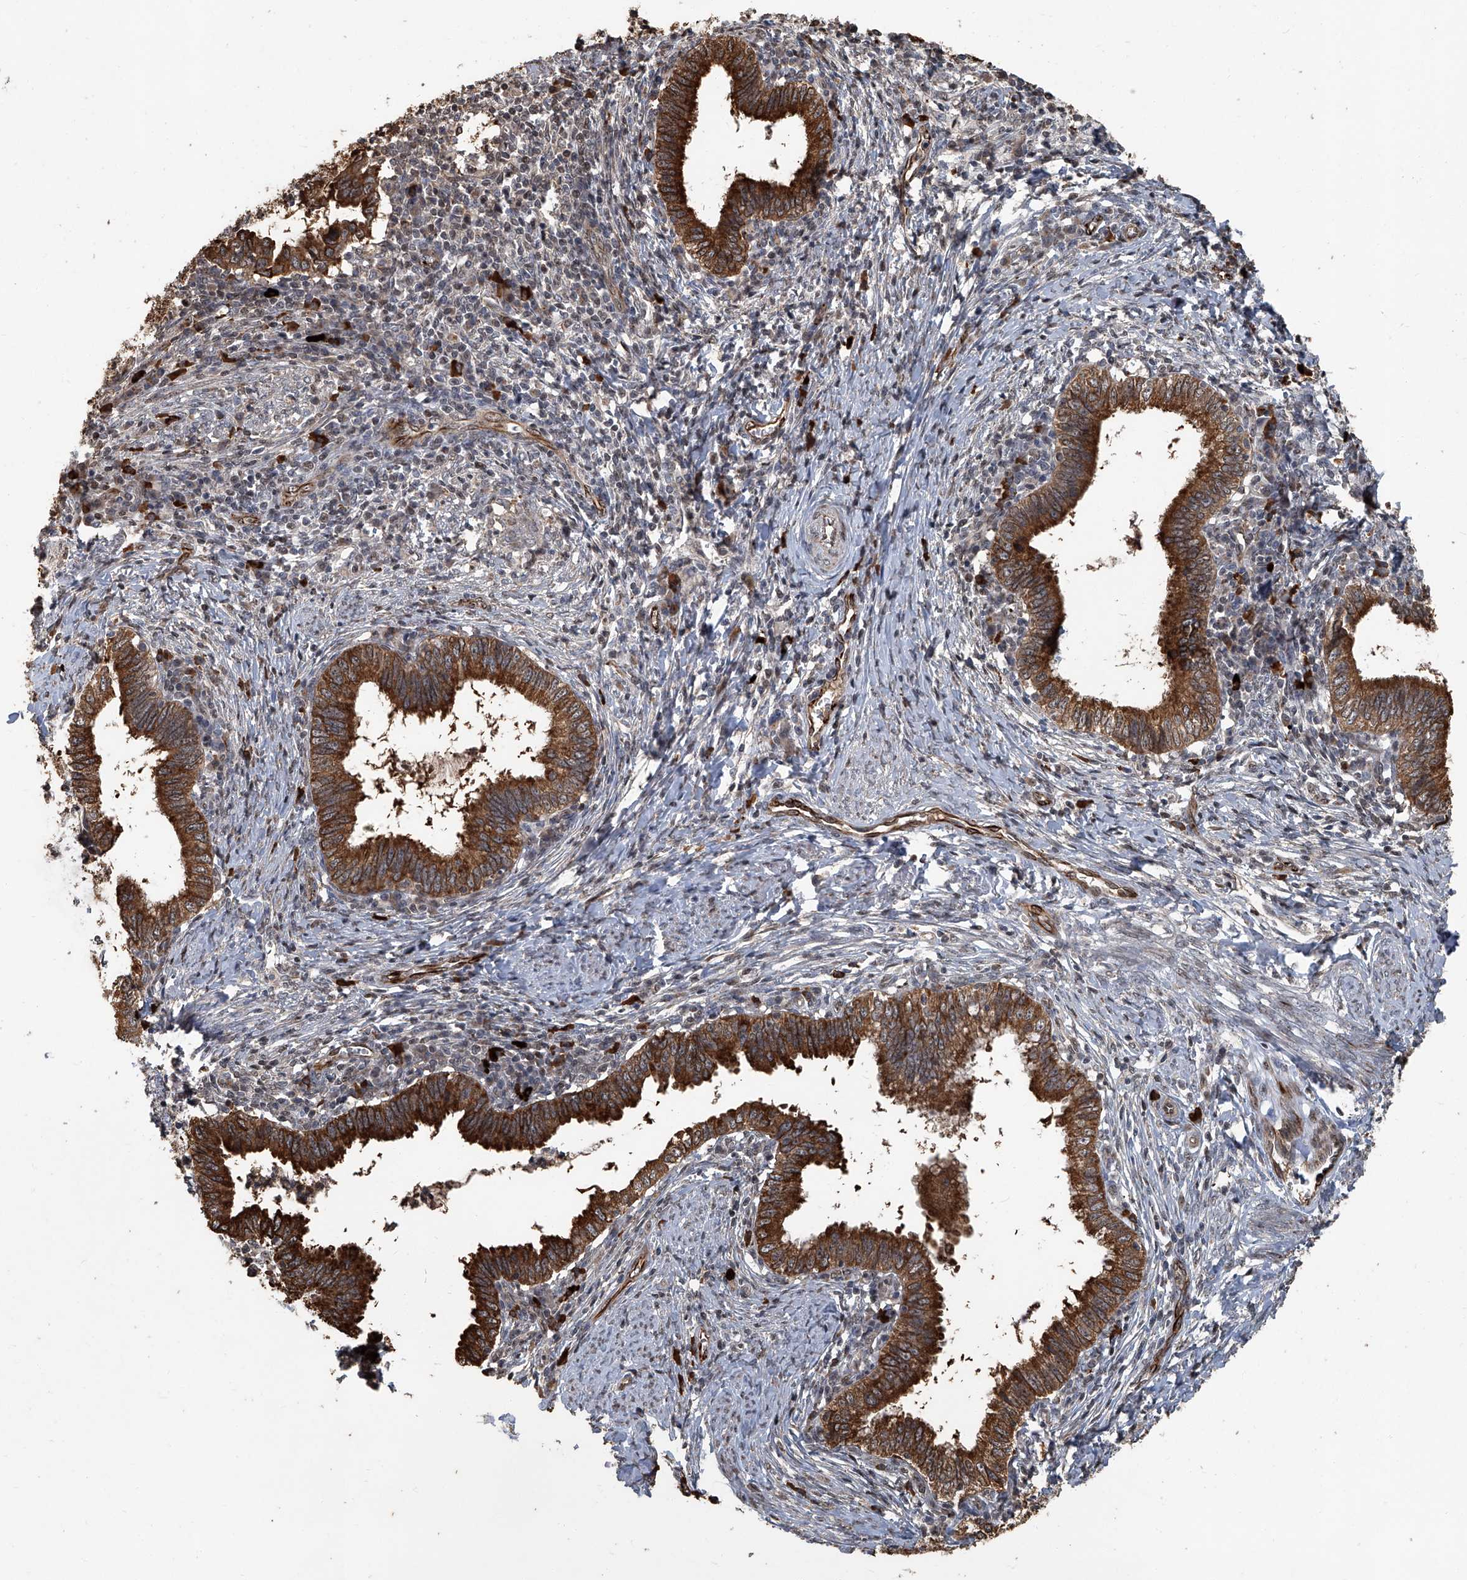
{"staining": {"intensity": "strong", "quantity": ">75%", "location": "cytoplasmic/membranous"}, "tissue": "cervical cancer", "cell_type": "Tumor cells", "image_type": "cancer", "snomed": [{"axis": "morphology", "description": "Adenocarcinoma, NOS"}, {"axis": "topography", "description": "Cervix"}], "caption": "Cervical cancer (adenocarcinoma) tissue exhibits strong cytoplasmic/membranous staining in approximately >75% of tumor cells The staining was performed using DAB (3,3'-diaminobenzidine), with brown indicating positive protein expression. Nuclei are stained blue with hematoxylin.", "gene": "GPR132", "patient": {"sex": "female", "age": 36}}